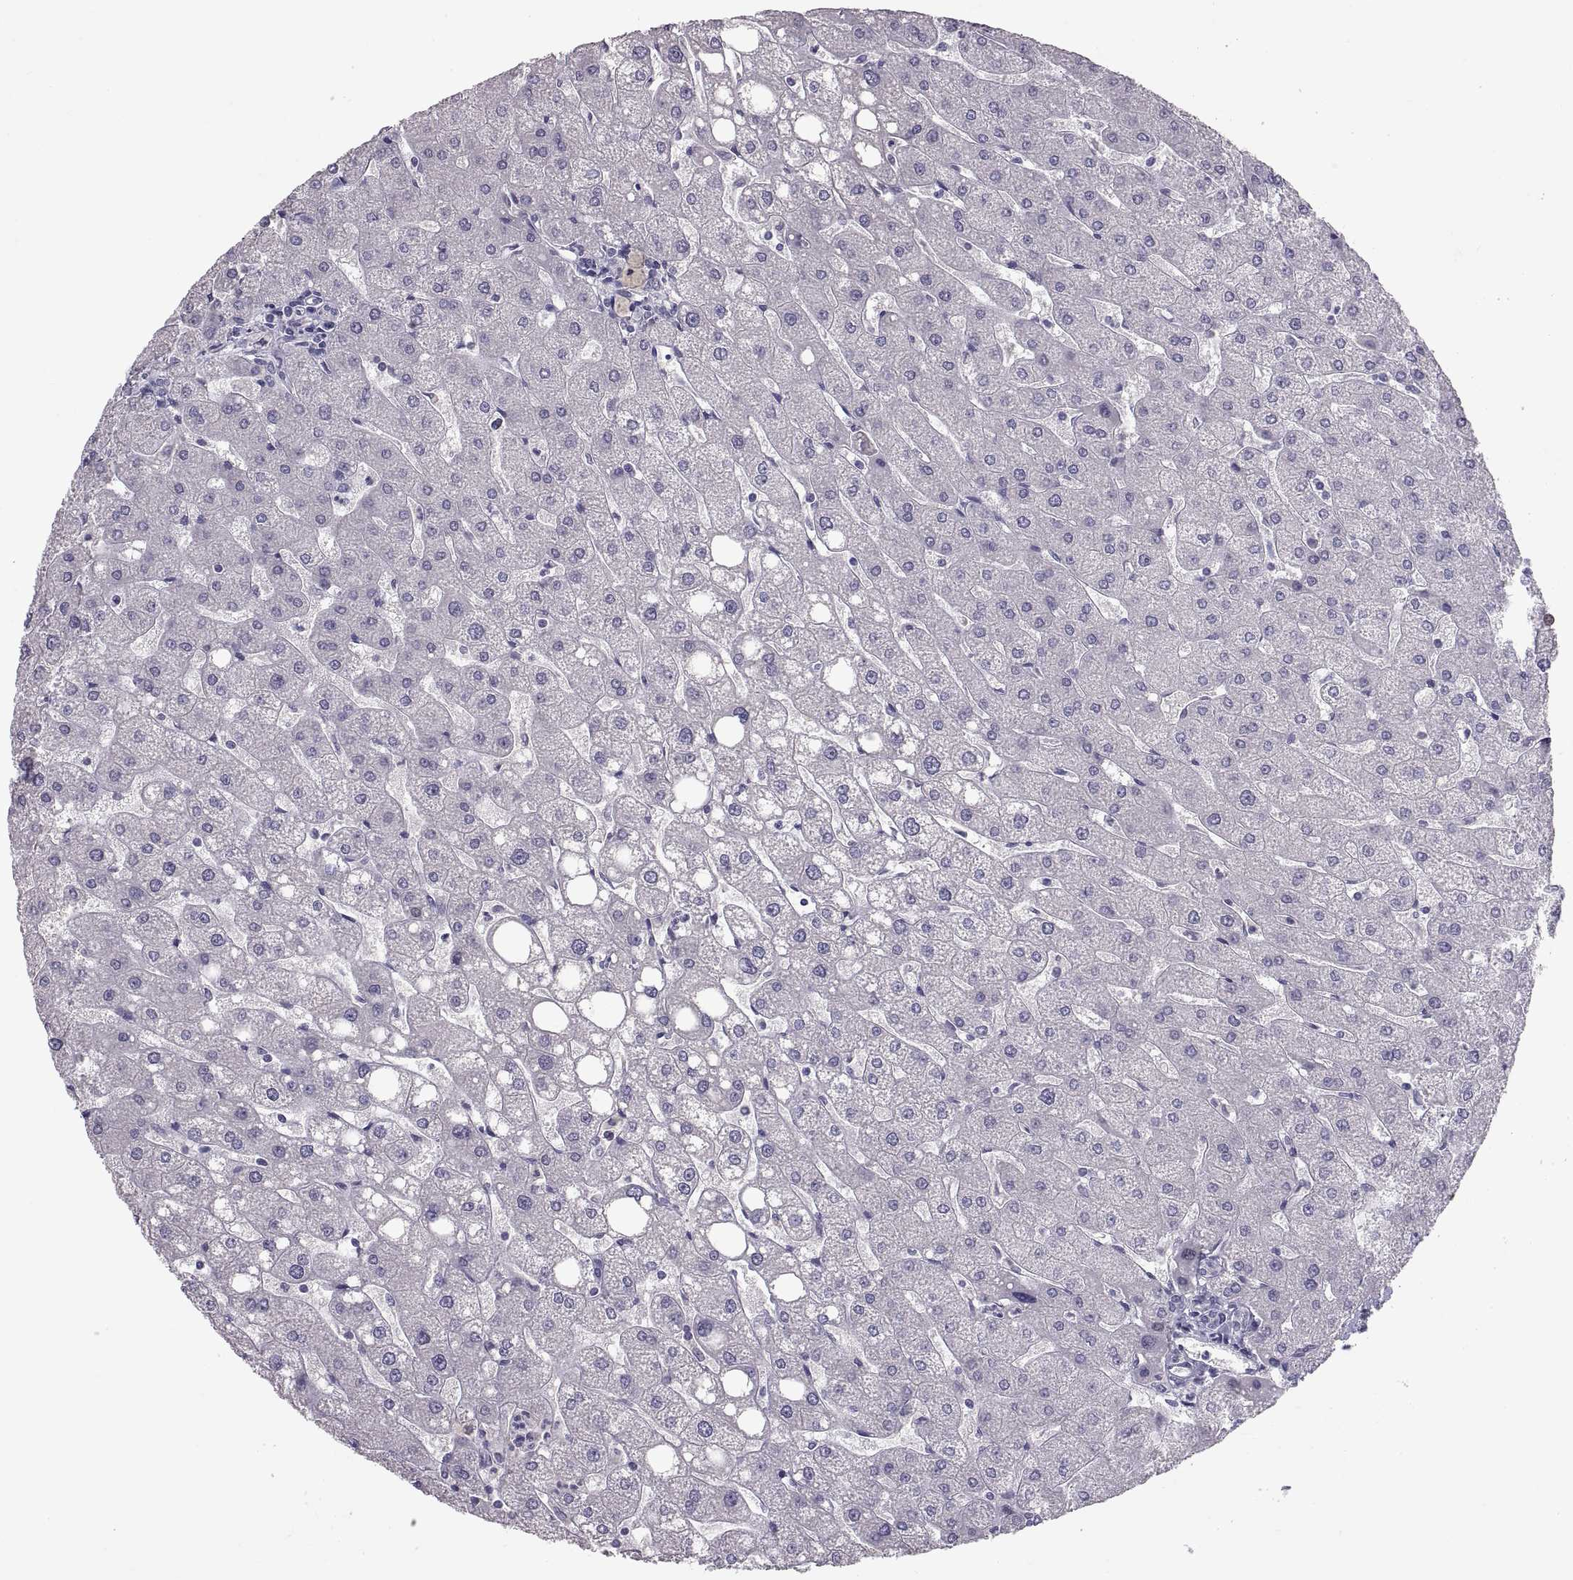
{"staining": {"intensity": "negative", "quantity": "none", "location": "none"}, "tissue": "liver", "cell_type": "Cholangiocytes", "image_type": "normal", "snomed": [{"axis": "morphology", "description": "Normal tissue, NOS"}, {"axis": "topography", "description": "Liver"}], "caption": "This is a photomicrograph of immunohistochemistry staining of benign liver, which shows no positivity in cholangiocytes. (Stains: DAB IHC with hematoxylin counter stain, Microscopy: brightfield microscopy at high magnification).", "gene": "PTN", "patient": {"sex": "male", "age": 67}}